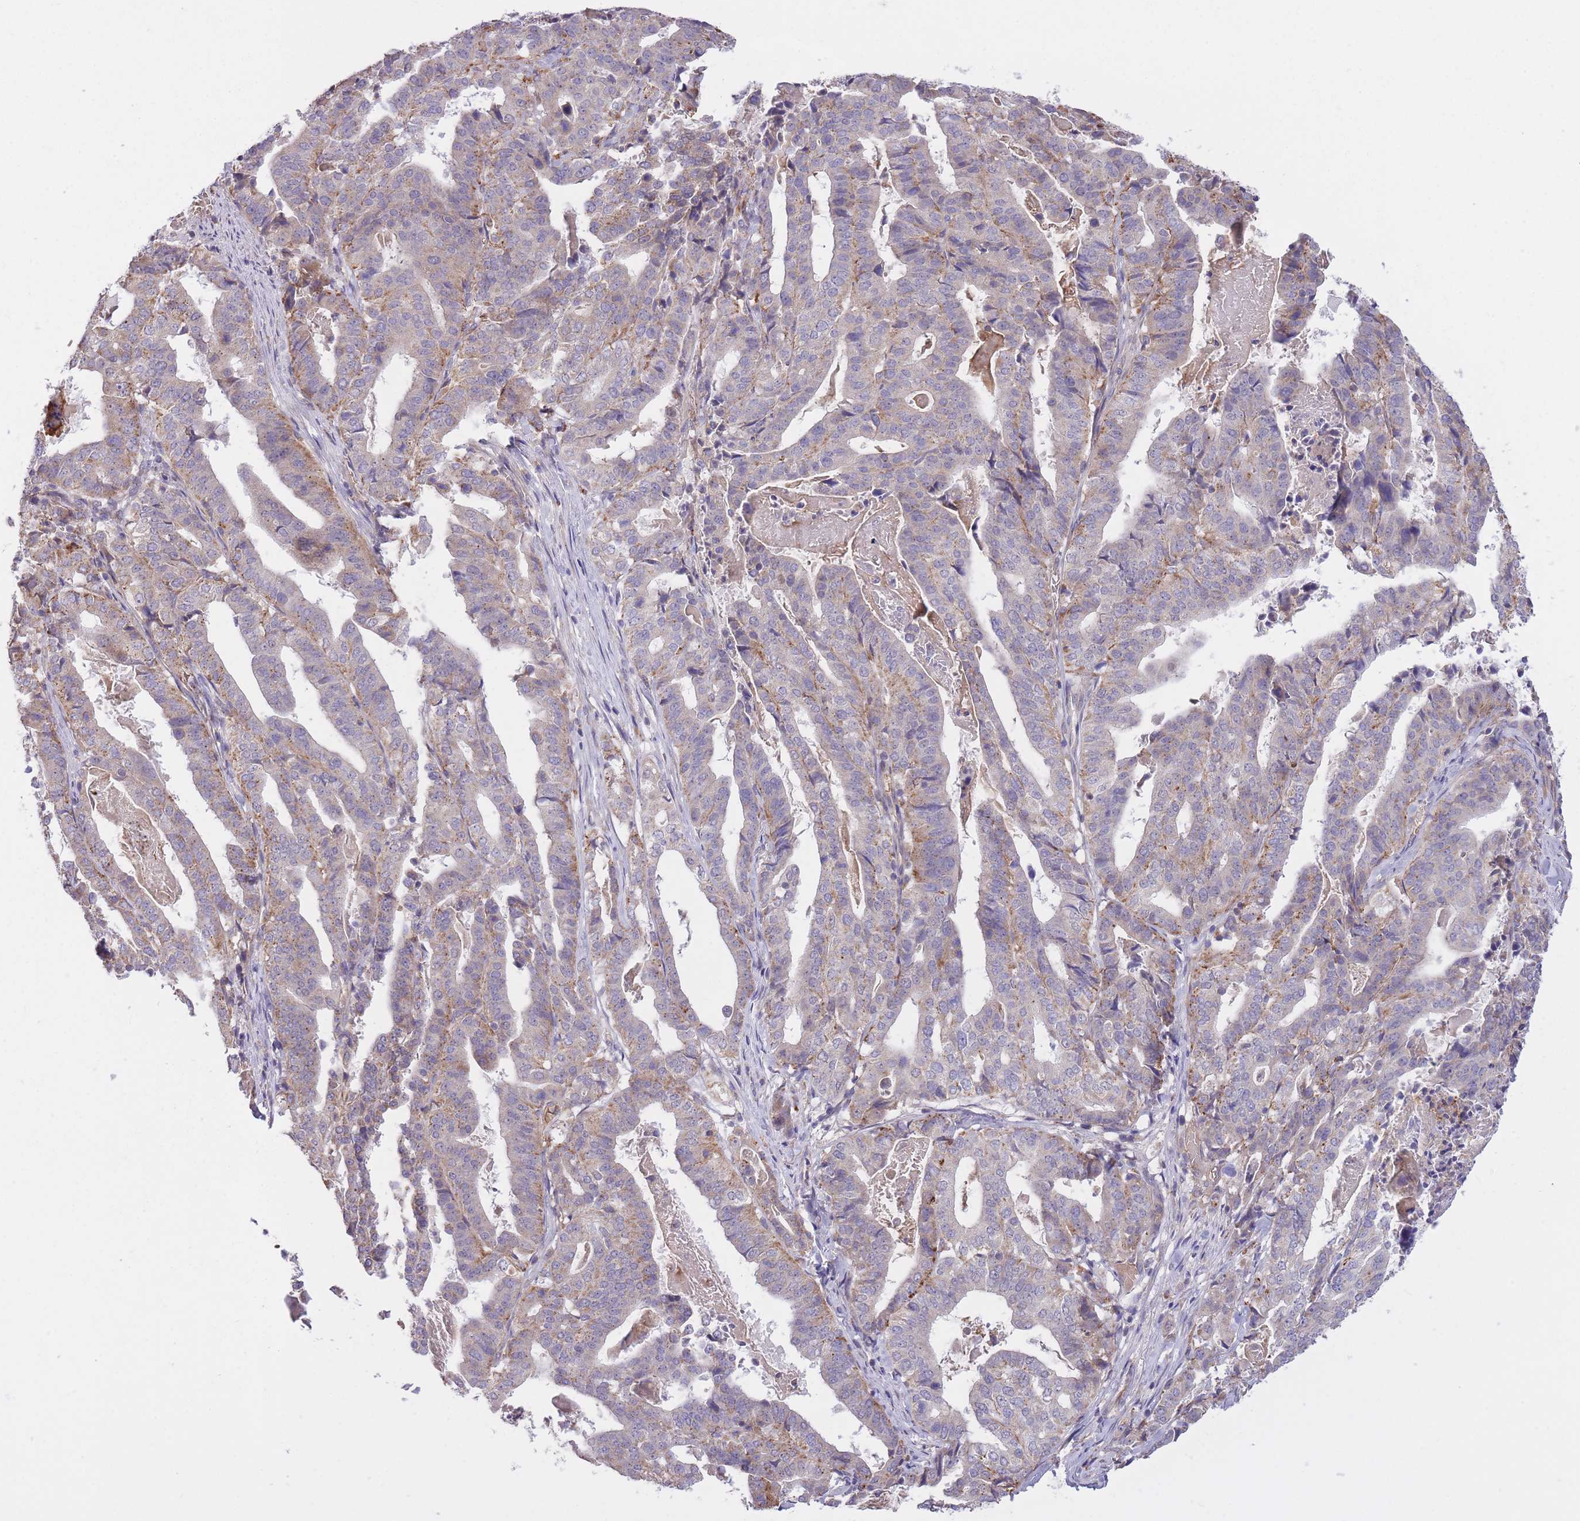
{"staining": {"intensity": "moderate", "quantity": "<25%", "location": "cytoplasmic/membranous"}, "tissue": "stomach cancer", "cell_type": "Tumor cells", "image_type": "cancer", "snomed": [{"axis": "morphology", "description": "Adenocarcinoma, NOS"}, {"axis": "topography", "description": "Stomach"}], "caption": "This photomicrograph displays stomach cancer (adenocarcinoma) stained with immunohistochemistry to label a protein in brown. The cytoplasmic/membranous of tumor cells show moderate positivity for the protein. Nuclei are counter-stained blue.", "gene": "POLR3F", "patient": {"sex": "male", "age": 48}}